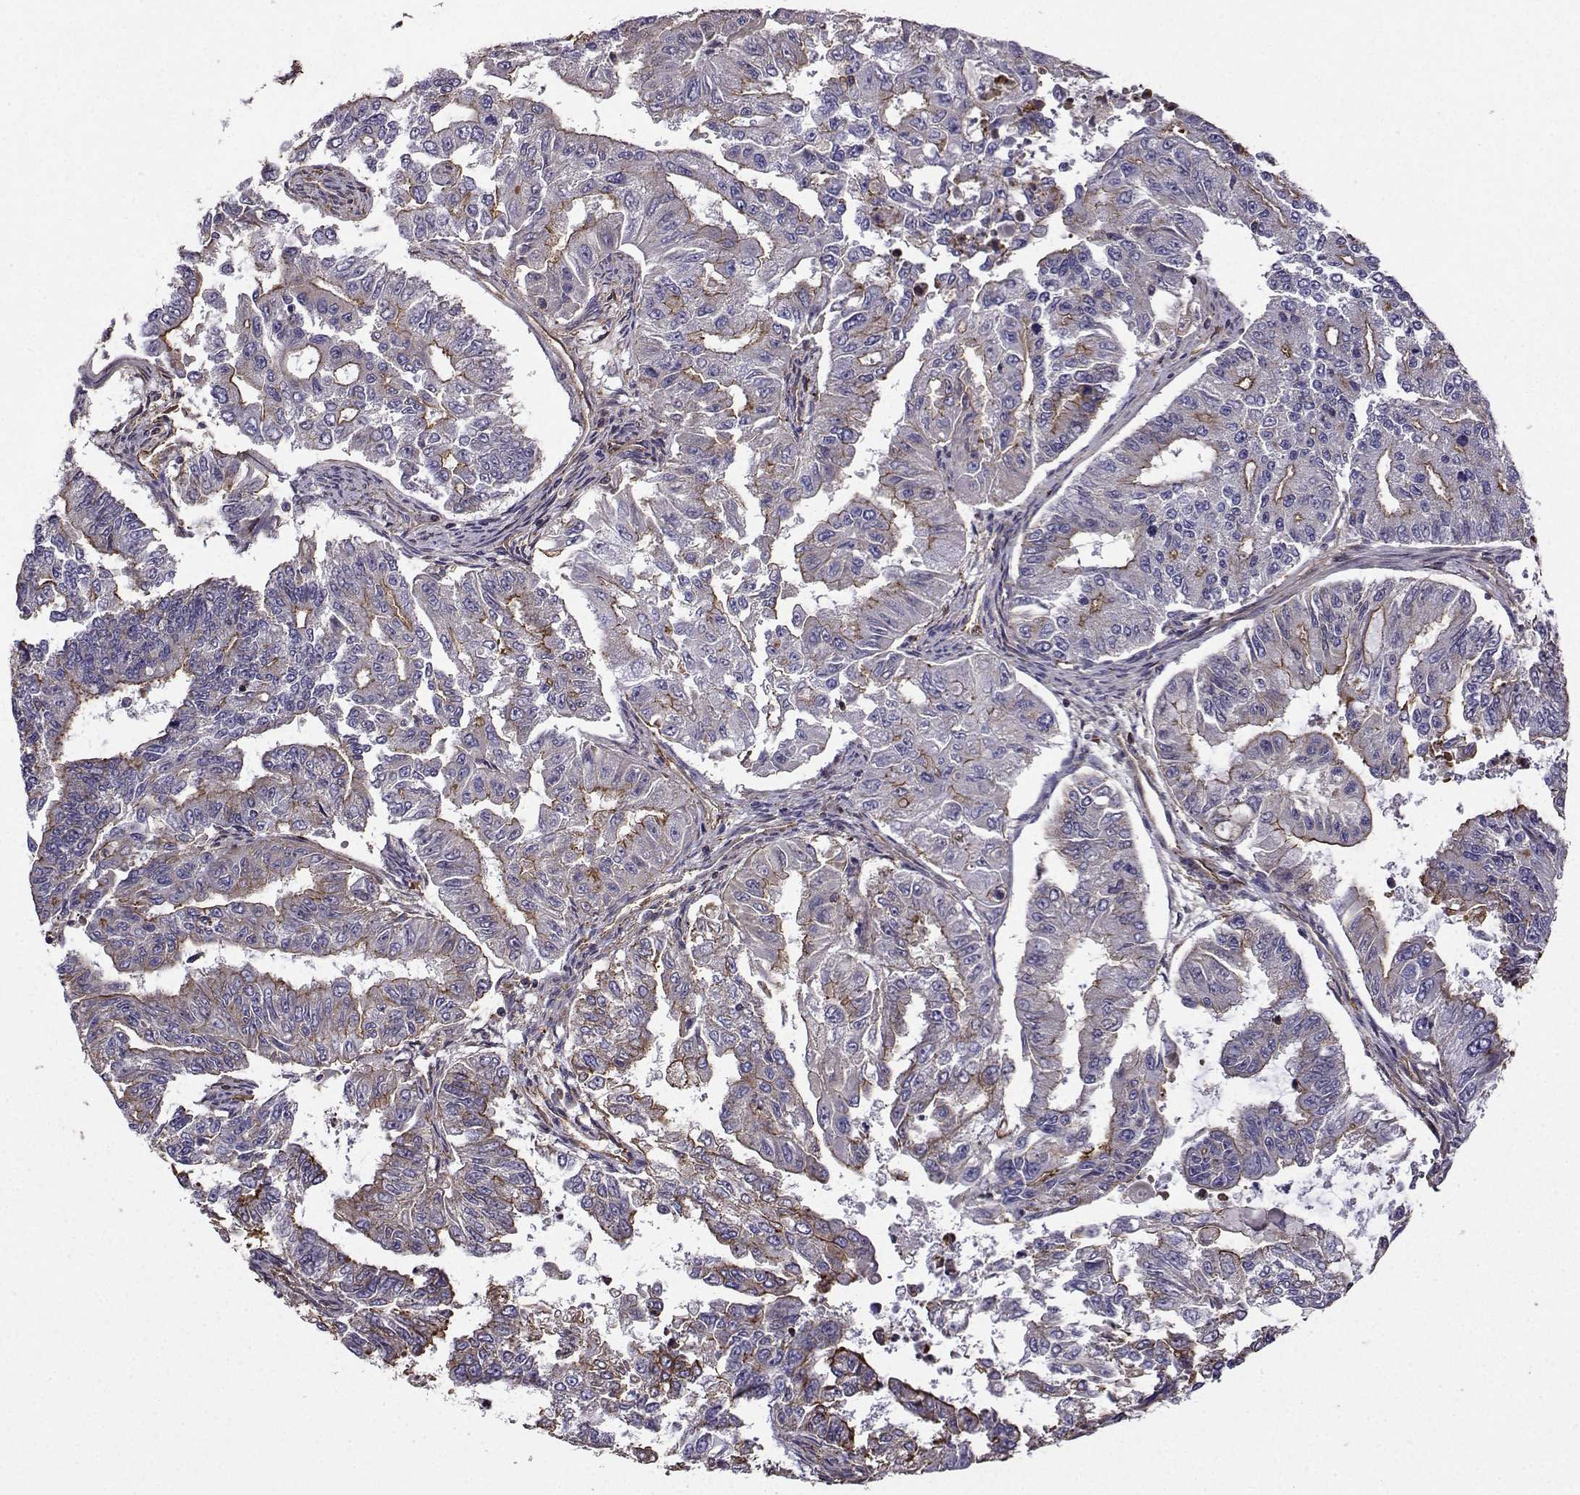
{"staining": {"intensity": "strong", "quantity": "<25%", "location": "cytoplasmic/membranous"}, "tissue": "endometrial cancer", "cell_type": "Tumor cells", "image_type": "cancer", "snomed": [{"axis": "morphology", "description": "Adenocarcinoma, NOS"}, {"axis": "topography", "description": "Uterus"}], "caption": "This histopathology image exhibits immunohistochemistry (IHC) staining of human endometrial cancer (adenocarcinoma), with medium strong cytoplasmic/membranous staining in about <25% of tumor cells.", "gene": "ITGB8", "patient": {"sex": "female", "age": 59}}